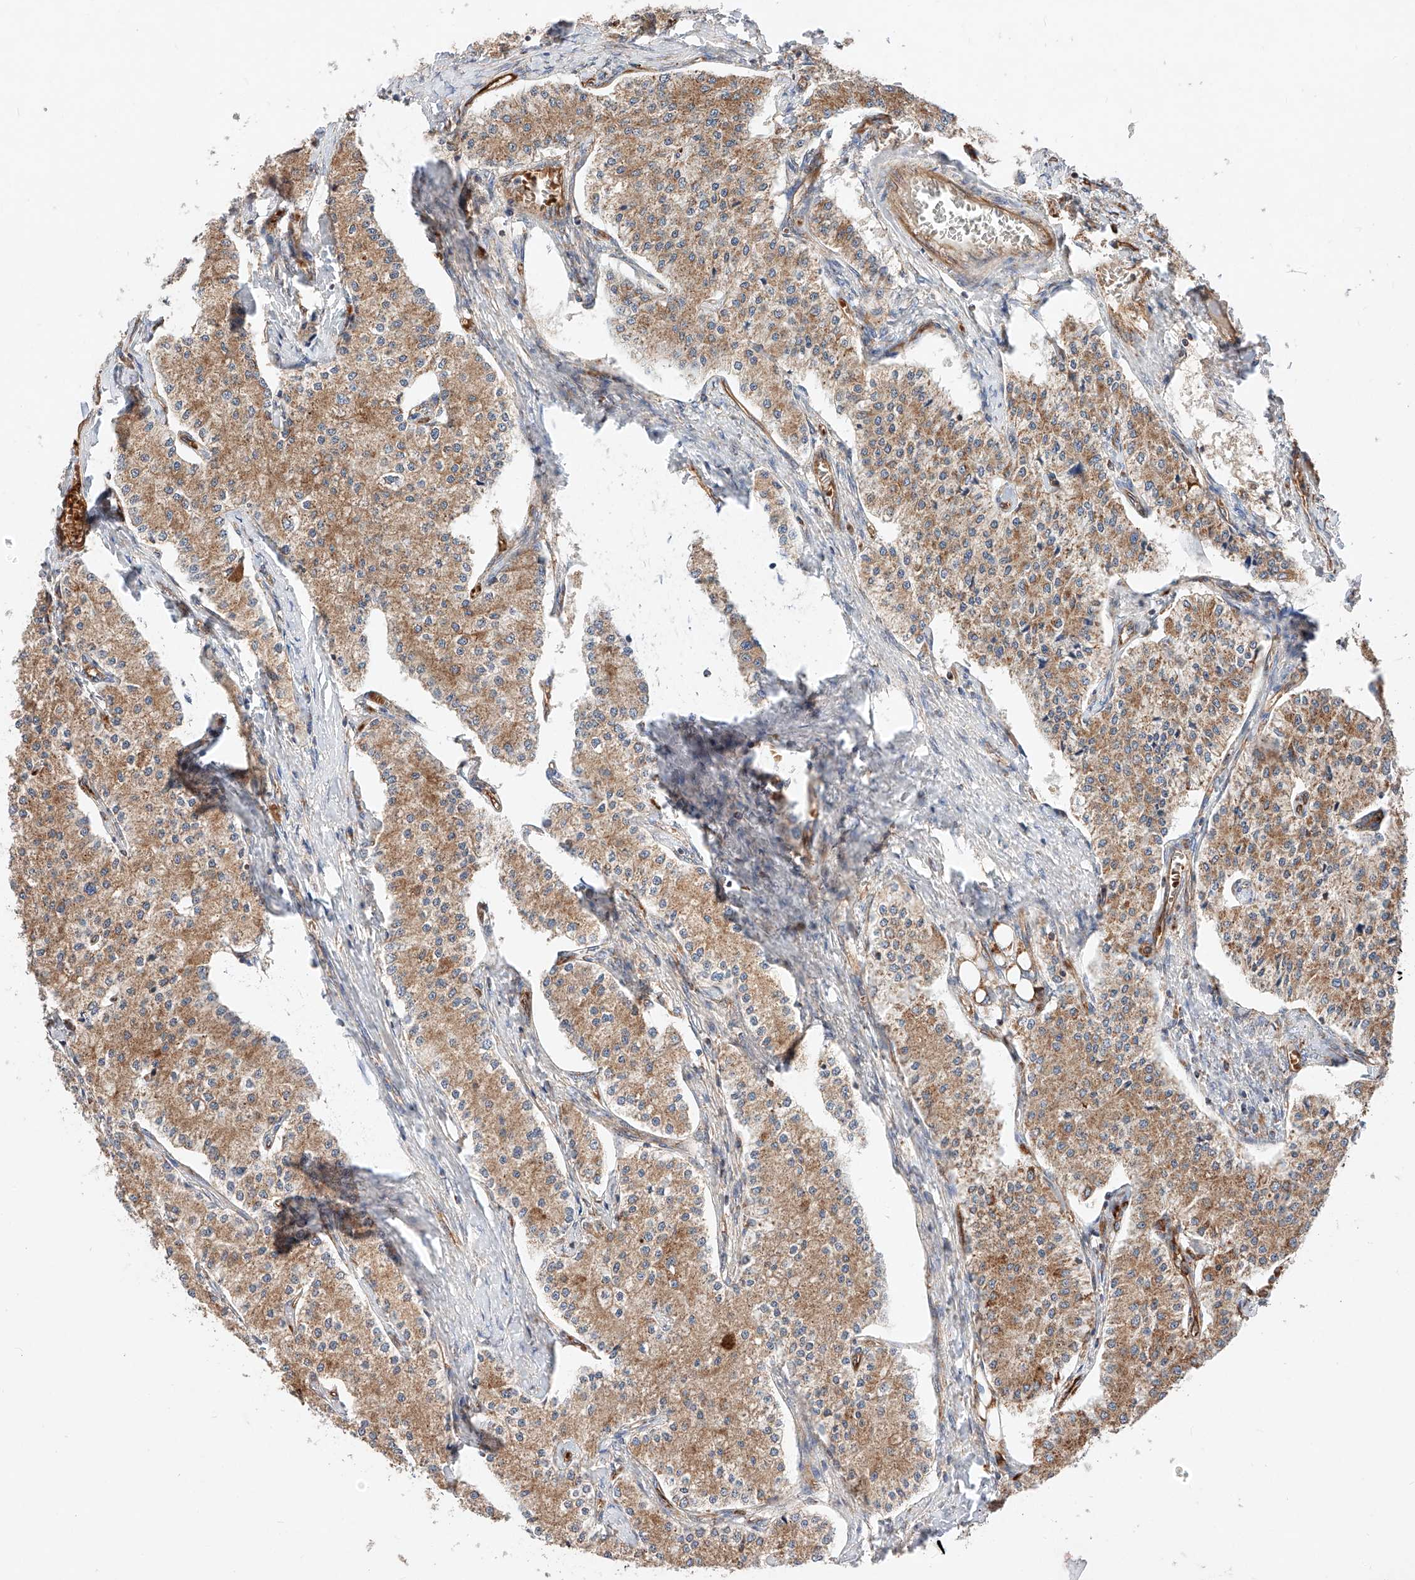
{"staining": {"intensity": "moderate", "quantity": ">75%", "location": "cytoplasmic/membranous"}, "tissue": "carcinoid", "cell_type": "Tumor cells", "image_type": "cancer", "snomed": [{"axis": "morphology", "description": "Carcinoid, malignant, NOS"}, {"axis": "topography", "description": "Colon"}], "caption": "Moderate cytoplasmic/membranous positivity for a protein is appreciated in about >75% of tumor cells of carcinoid using immunohistochemistry (IHC).", "gene": "NR1D1", "patient": {"sex": "female", "age": 52}}